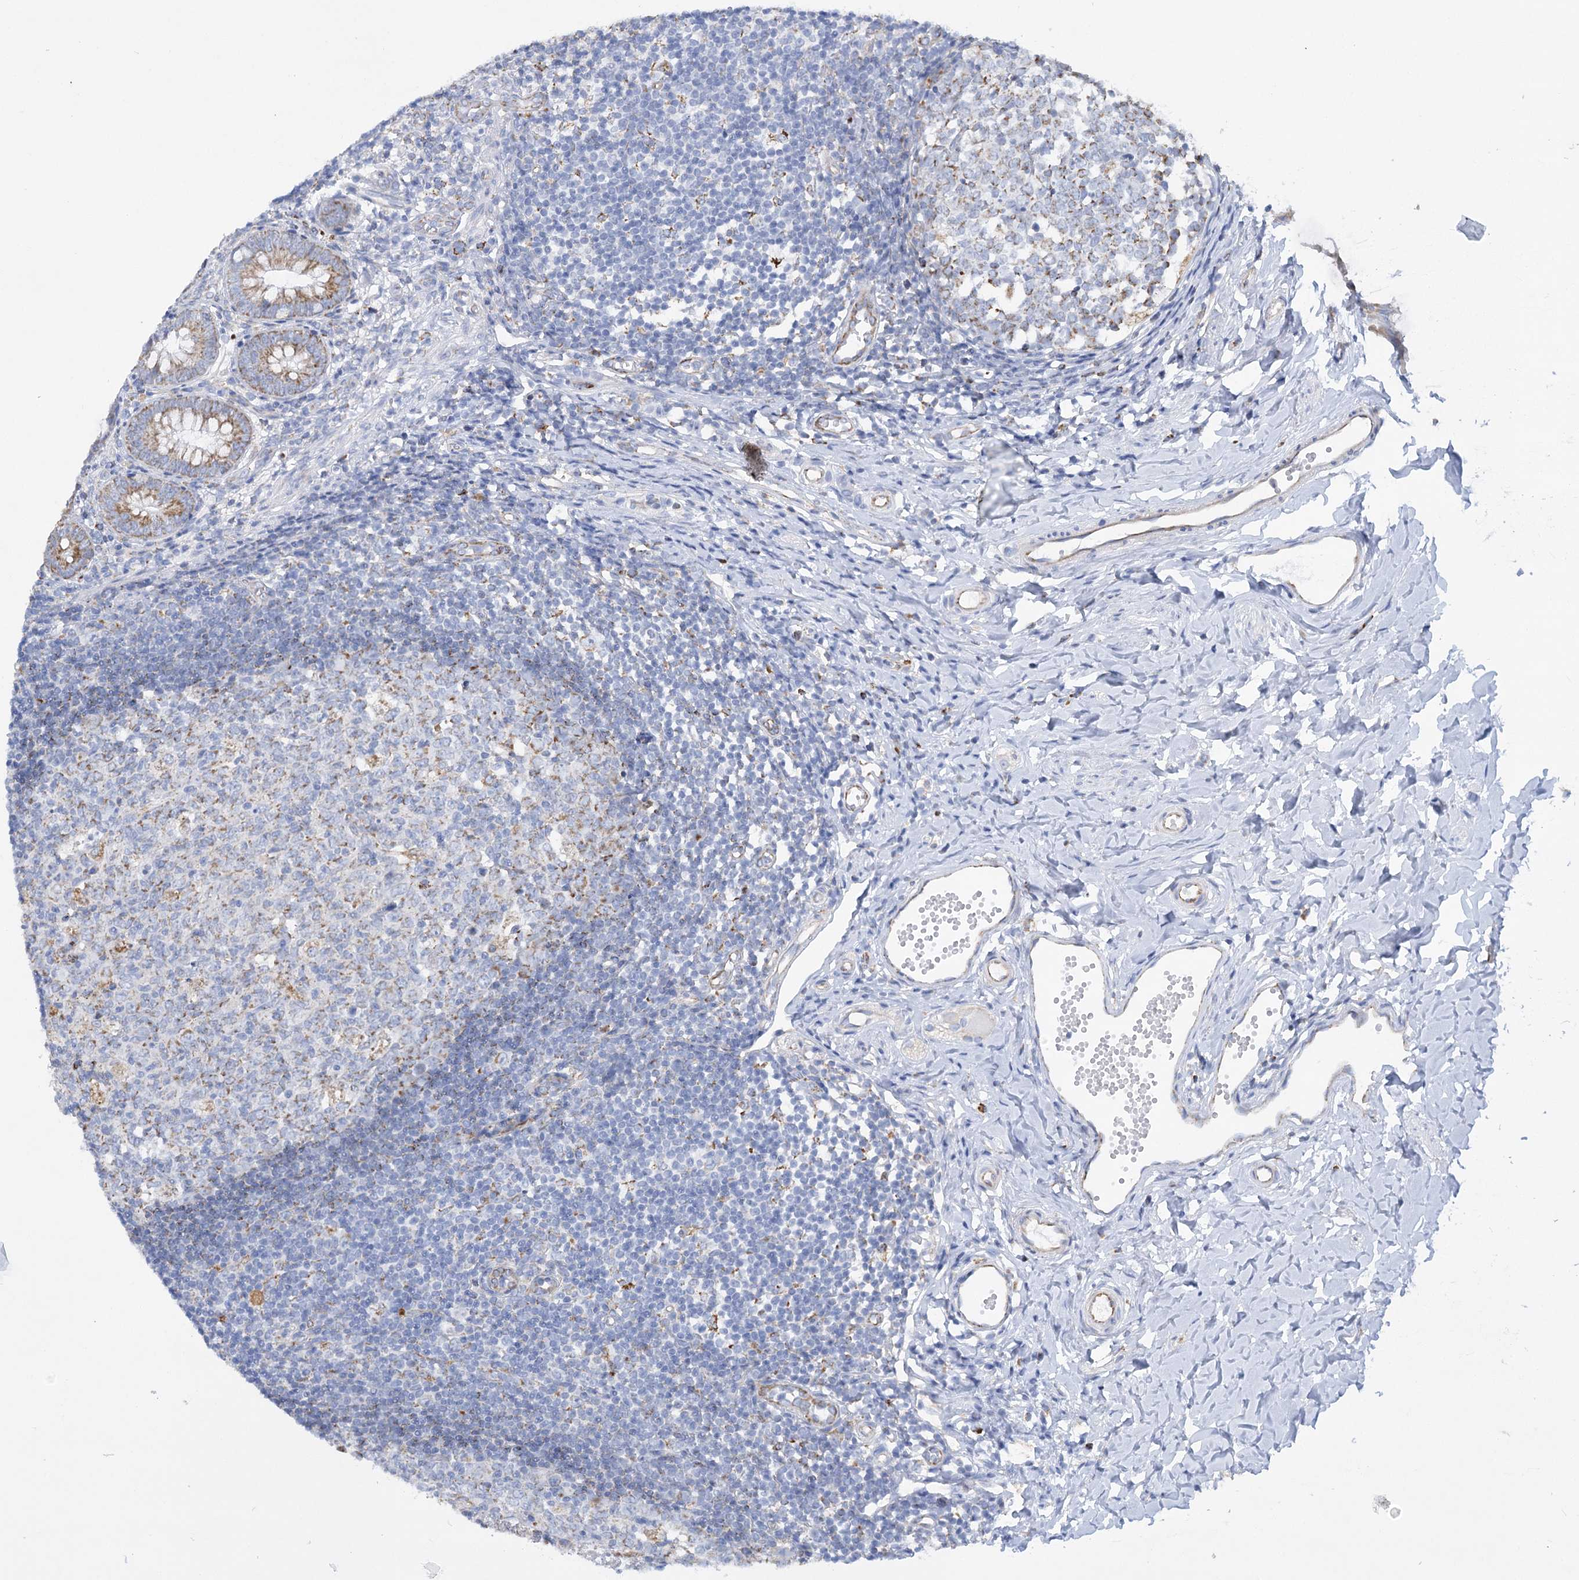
{"staining": {"intensity": "strong", "quantity": "25%-75%", "location": "cytoplasmic/membranous"}, "tissue": "appendix", "cell_type": "Glandular cells", "image_type": "normal", "snomed": [{"axis": "morphology", "description": "Normal tissue, NOS"}, {"axis": "topography", "description": "Appendix"}], "caption": "Strong cytoplasmic/membranous staining for a protein is appreciated in about 25%-75% of glandular cells of unremarkable appendix using immunohistochemistry (IHC).", "gene": "DHTKD1", "patient": {"sex": "male", "age": 14}}